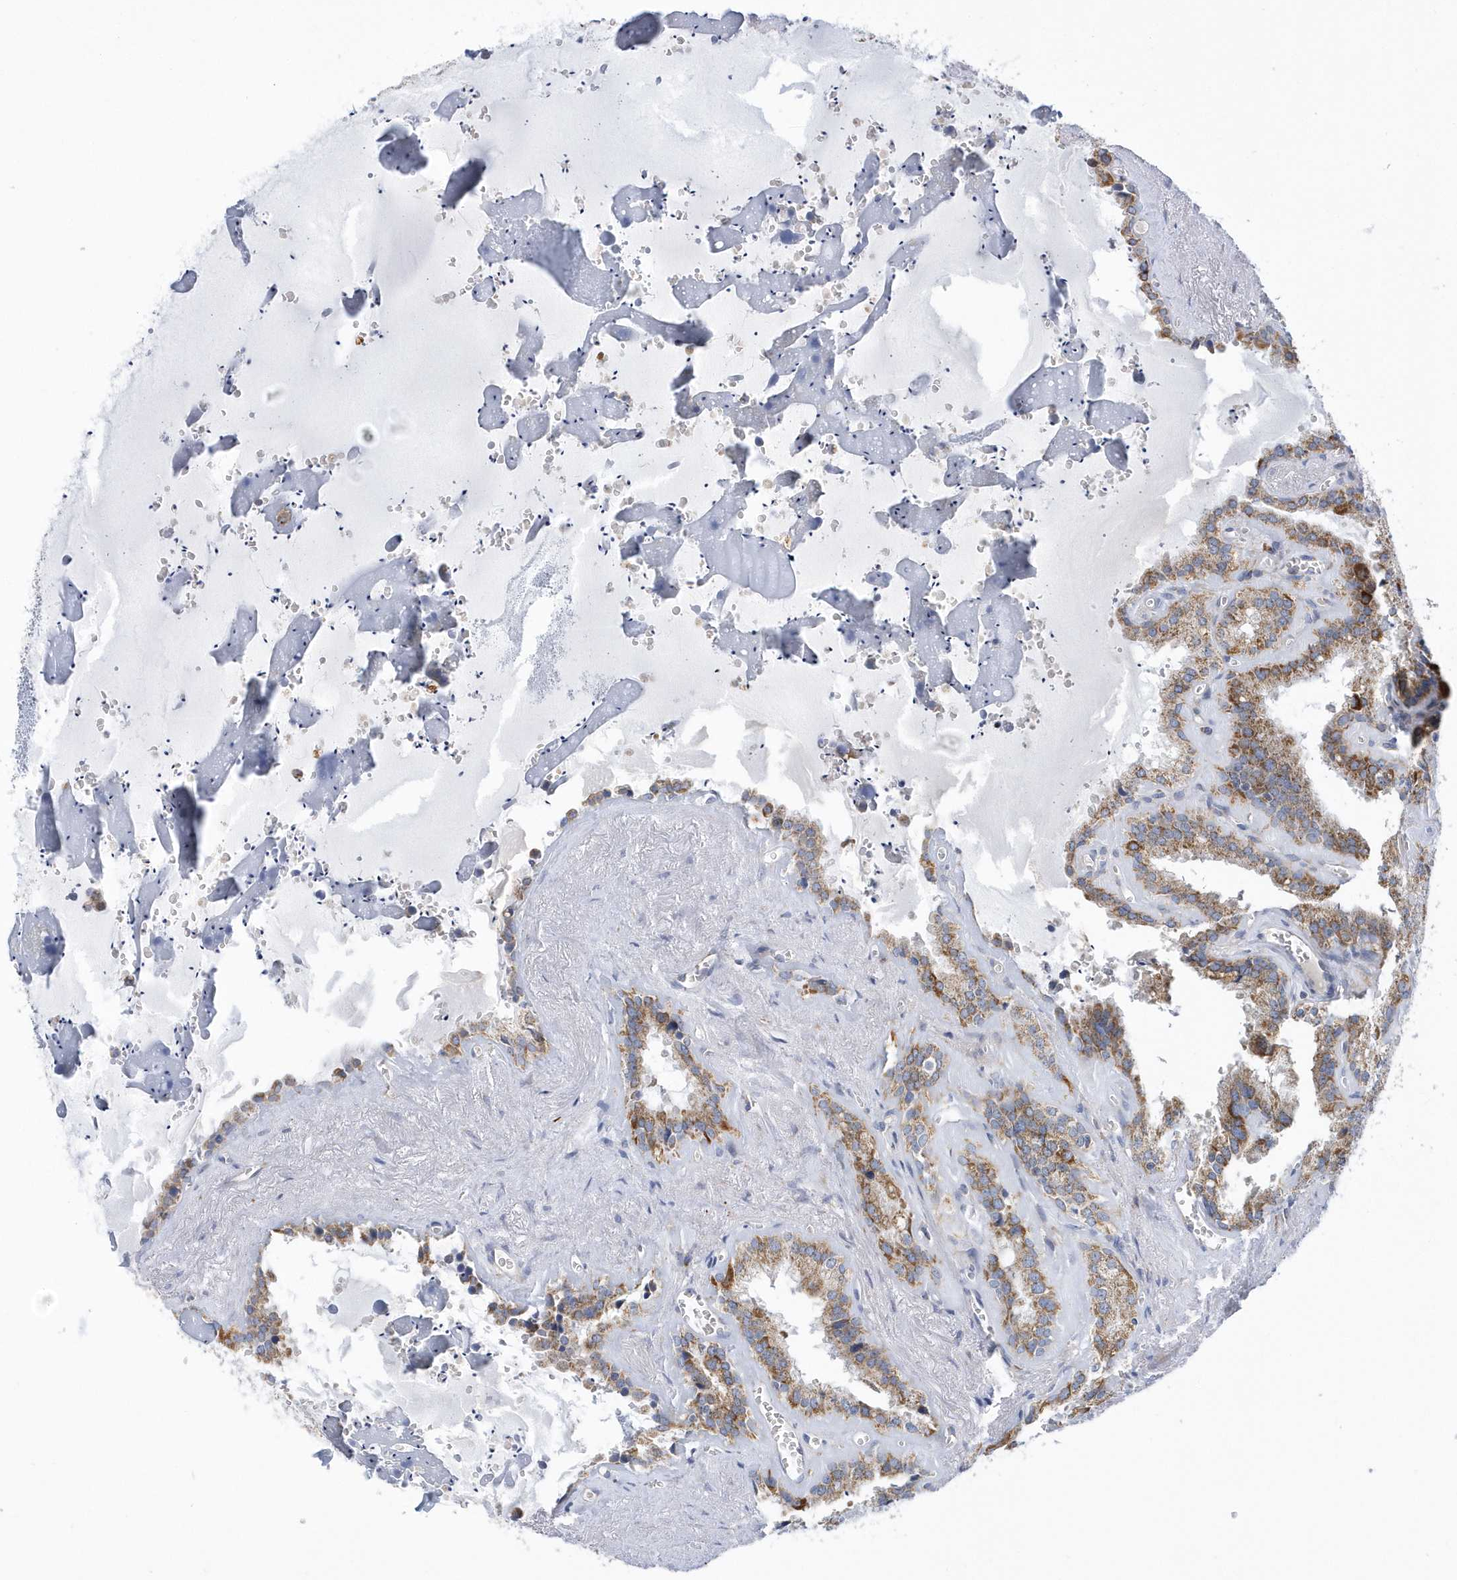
{"staining": {"intensity": "moderate", "quantity": ">75%", "location": "cytoplasmic/membranous"}, "tissue": "seminal vesicle", "cell_type": "Glandular cells", "image_type": "normal", "snomed": [{"axis": "morphology", "description": "Normal tissue, NOS"}, {"axis": "topography", "description": "Prostate"}, {"axis": "topography", "description": "Seminal veicle"}], "caption": "Seminal vesicle stained for a protein exhibits moderate cytoplasmic/membranous positivity in glandular cells. Using DAB (brown) and hematoxylin (blue) stains, captured at high magnification using brightfield microscopy.", "gene": "VWA5B2", "patient": {"sex": "male", "age": 59}}